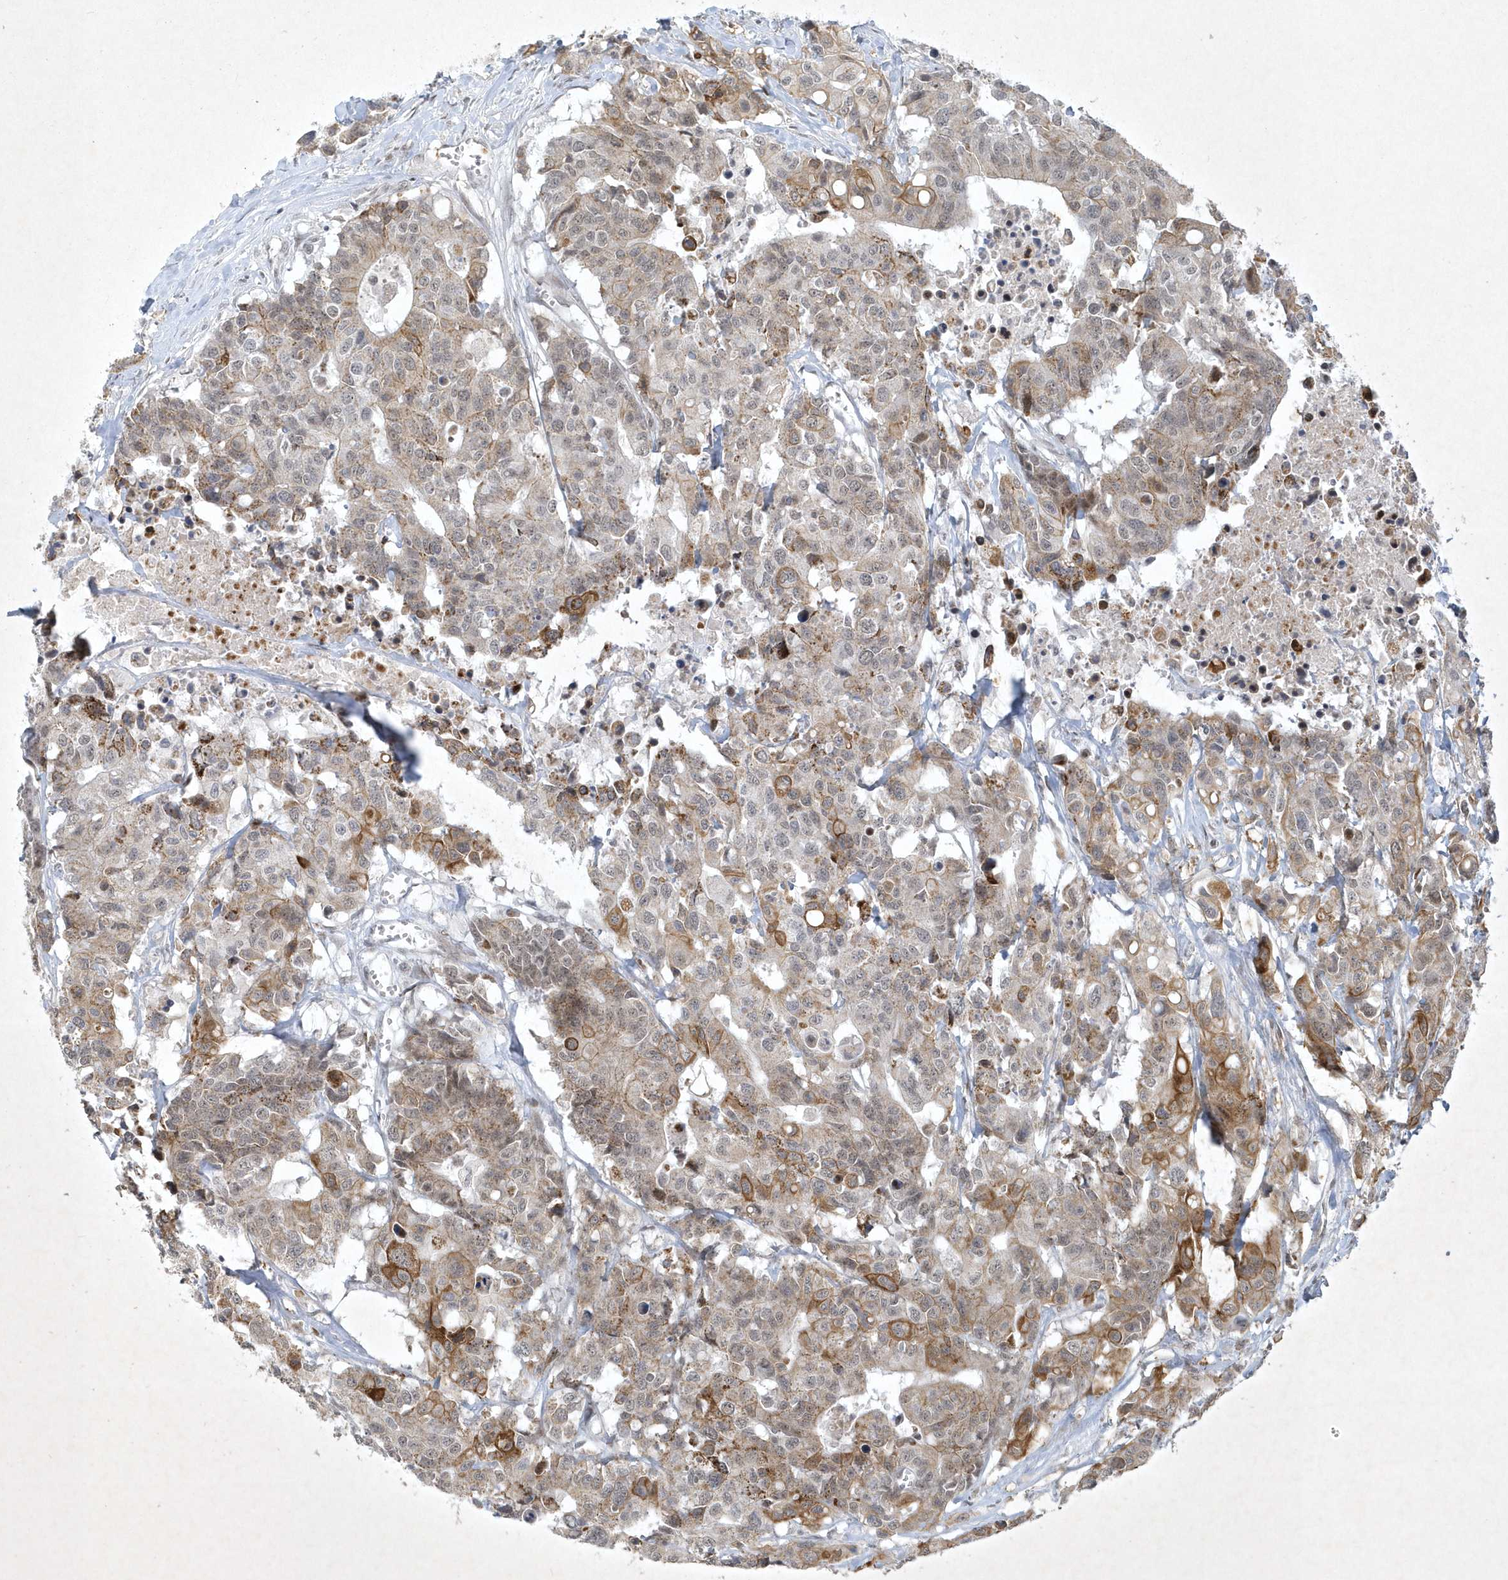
{"staining": {"intensity": "strong", "quantity": "<25%", "location": "cytoplasmic/membranous"}, "tissue": "colorectal cancer", "cell_type": "Tumor cells", "image_type": "cancer", "snomed": [{"axis": "morphology", "description": "Adenocarcinoma, NOS"}, {"axis": "topography", "description": "Colon"}], "caption": "Protein expression analysis of human colorectal cancer reveals strong cytoplasmic/membranous expression in approximately <25% of tumor cells.", "gene": "ZBTB9", "patient": {"sex": "male", "age": 77}}